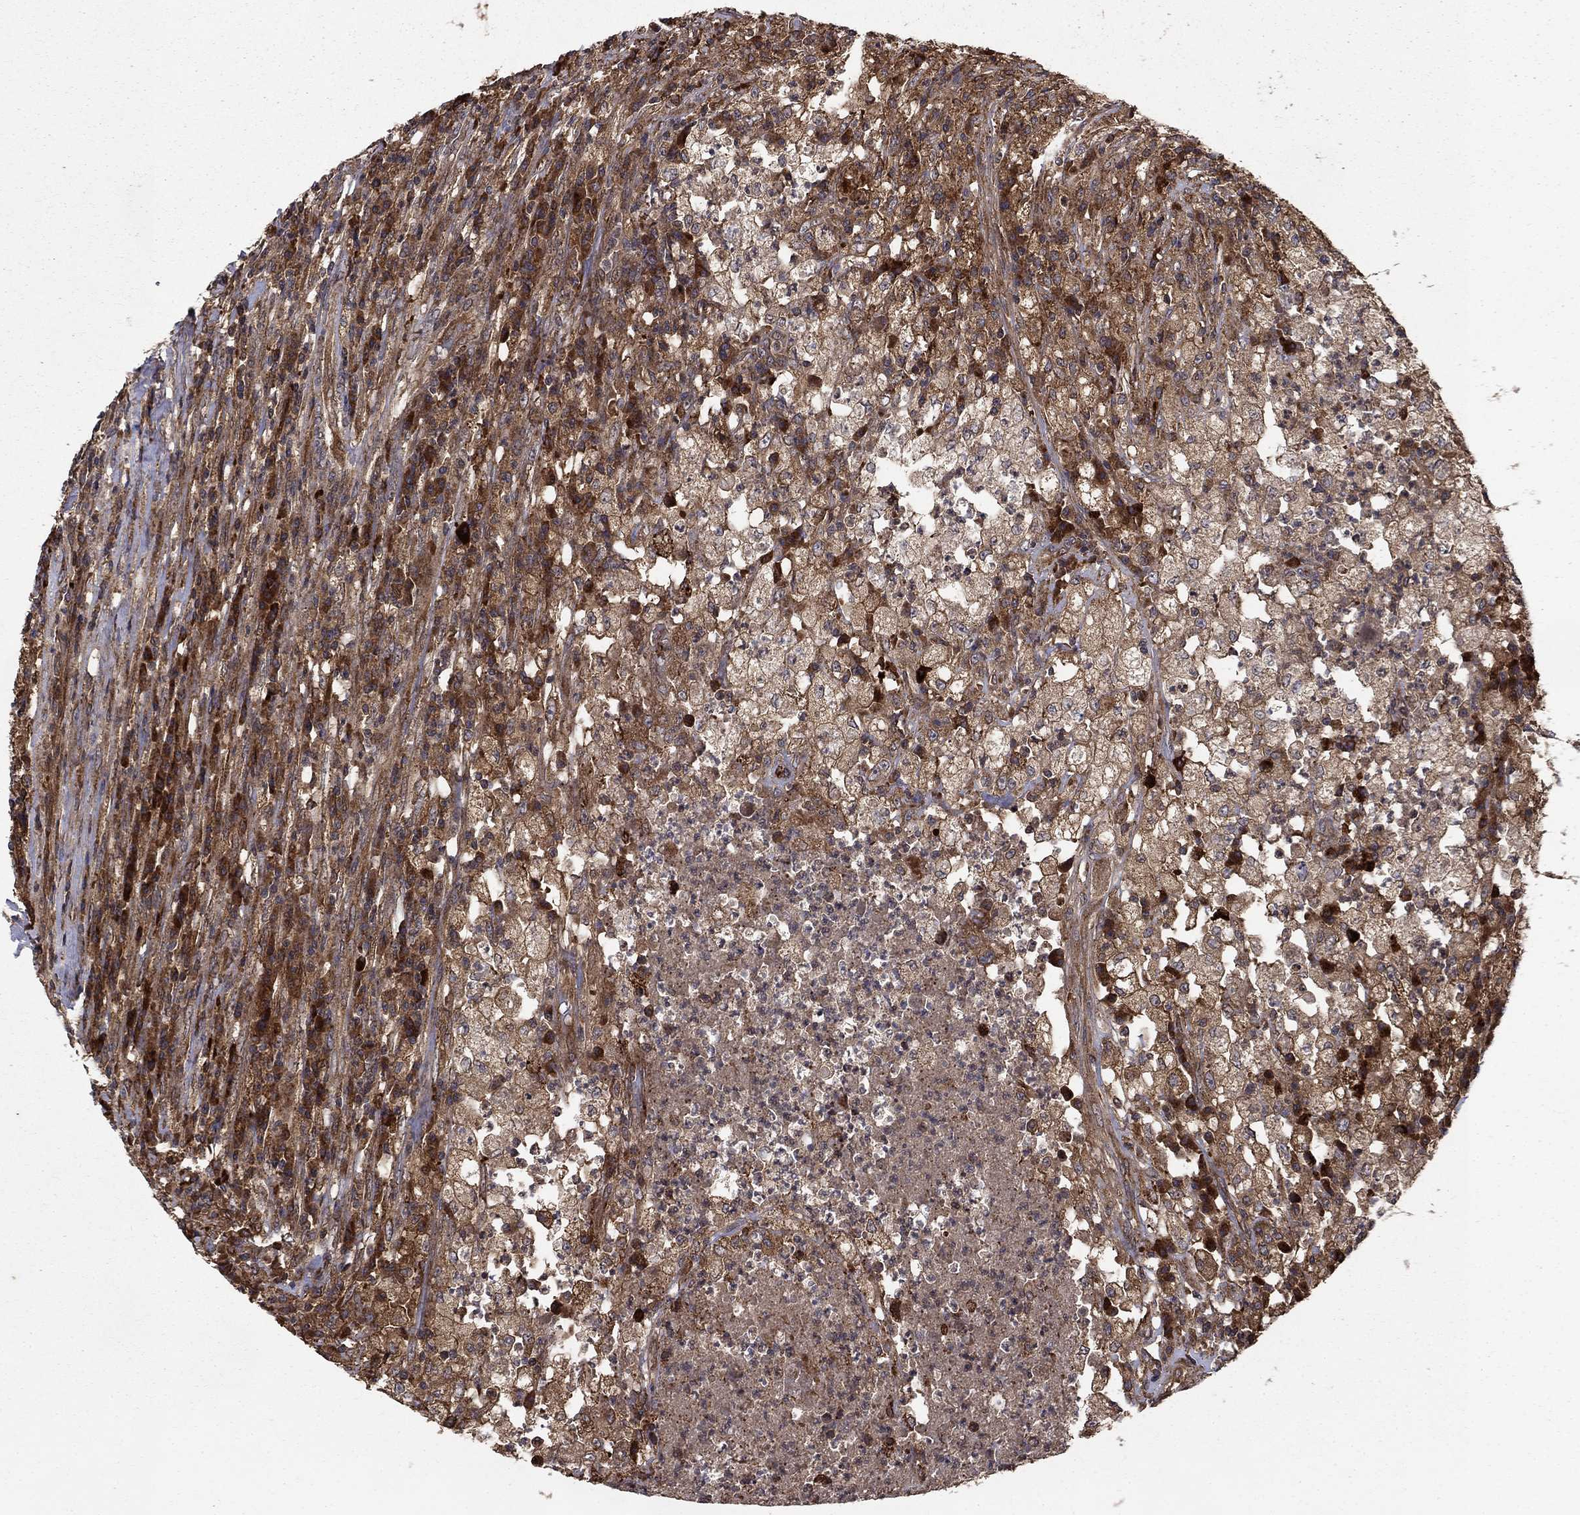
{"staining": {"intensity": "moderate", "quantity": ">75%", "location": "cytoplasmic/membranous"}, "tissue": "testis cancer", "cell_type": "Tumor cells", "image_type": "cancer", "snomed": [{"axis": "morphology", "description": "Necrosis, NOS"}, {"axis": "morphology", "description": "Carcinoma, Embryonal, NOS"}, {"axis": "topography", "description": "Testis"}], "caption": "The immunohistochemical stain highlights moderate cytoplasmic/membranous positivity in tumor cells of testis cancer tissue. The staining was performed using DAB to visualize the protein expression in brown, while the nuclei were stained in blue with hematoxylin (Magnification: 20x).", "gene": "BABAM2", "patient": {"sex": "male", "age": 19}}